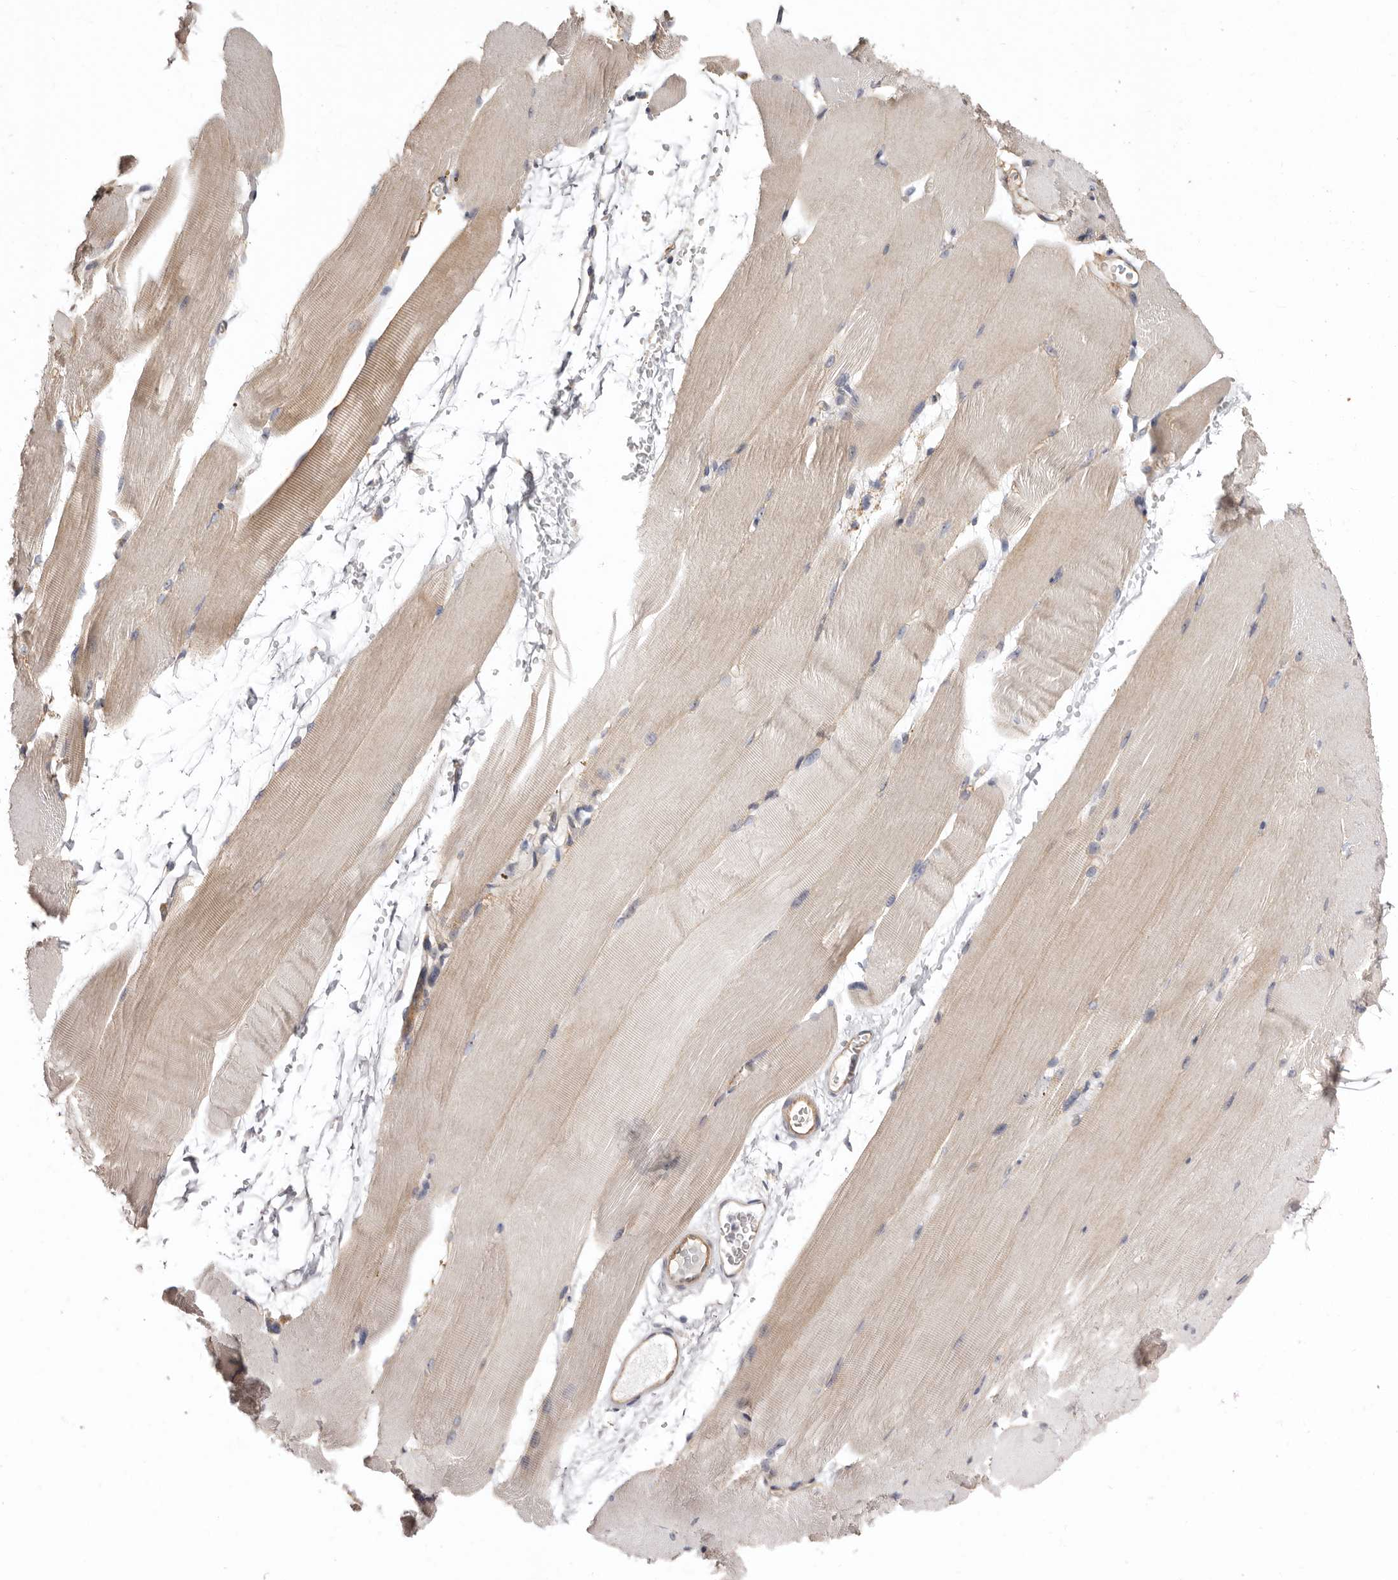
{"staining": {"intensity": "weak", "quantity": ">75%", "location": "cytoplasmic/membranous"}, "tissue": "skeletal muscle", "cell_type": "Myocytes", "image_type": "normal", "snomed": [{"axis": "morphology", "description": "Normal tissue, NOS"}, {"axis": "topography", "description": "Skeletal muscle"}, {"axis": "topography", "description": "Parathyroid gland"}], "caption": "Immunohistochemical staining of unremarkable human skeletal muscle displays >75% levels of weak cytoplasmic/membranous protein expression in about >75% of myocytes. The protein is shown in brown color, while the nuclei are stained blue.", "gene": "FMO2", "patient": {"sex": "female", "age": 37}}